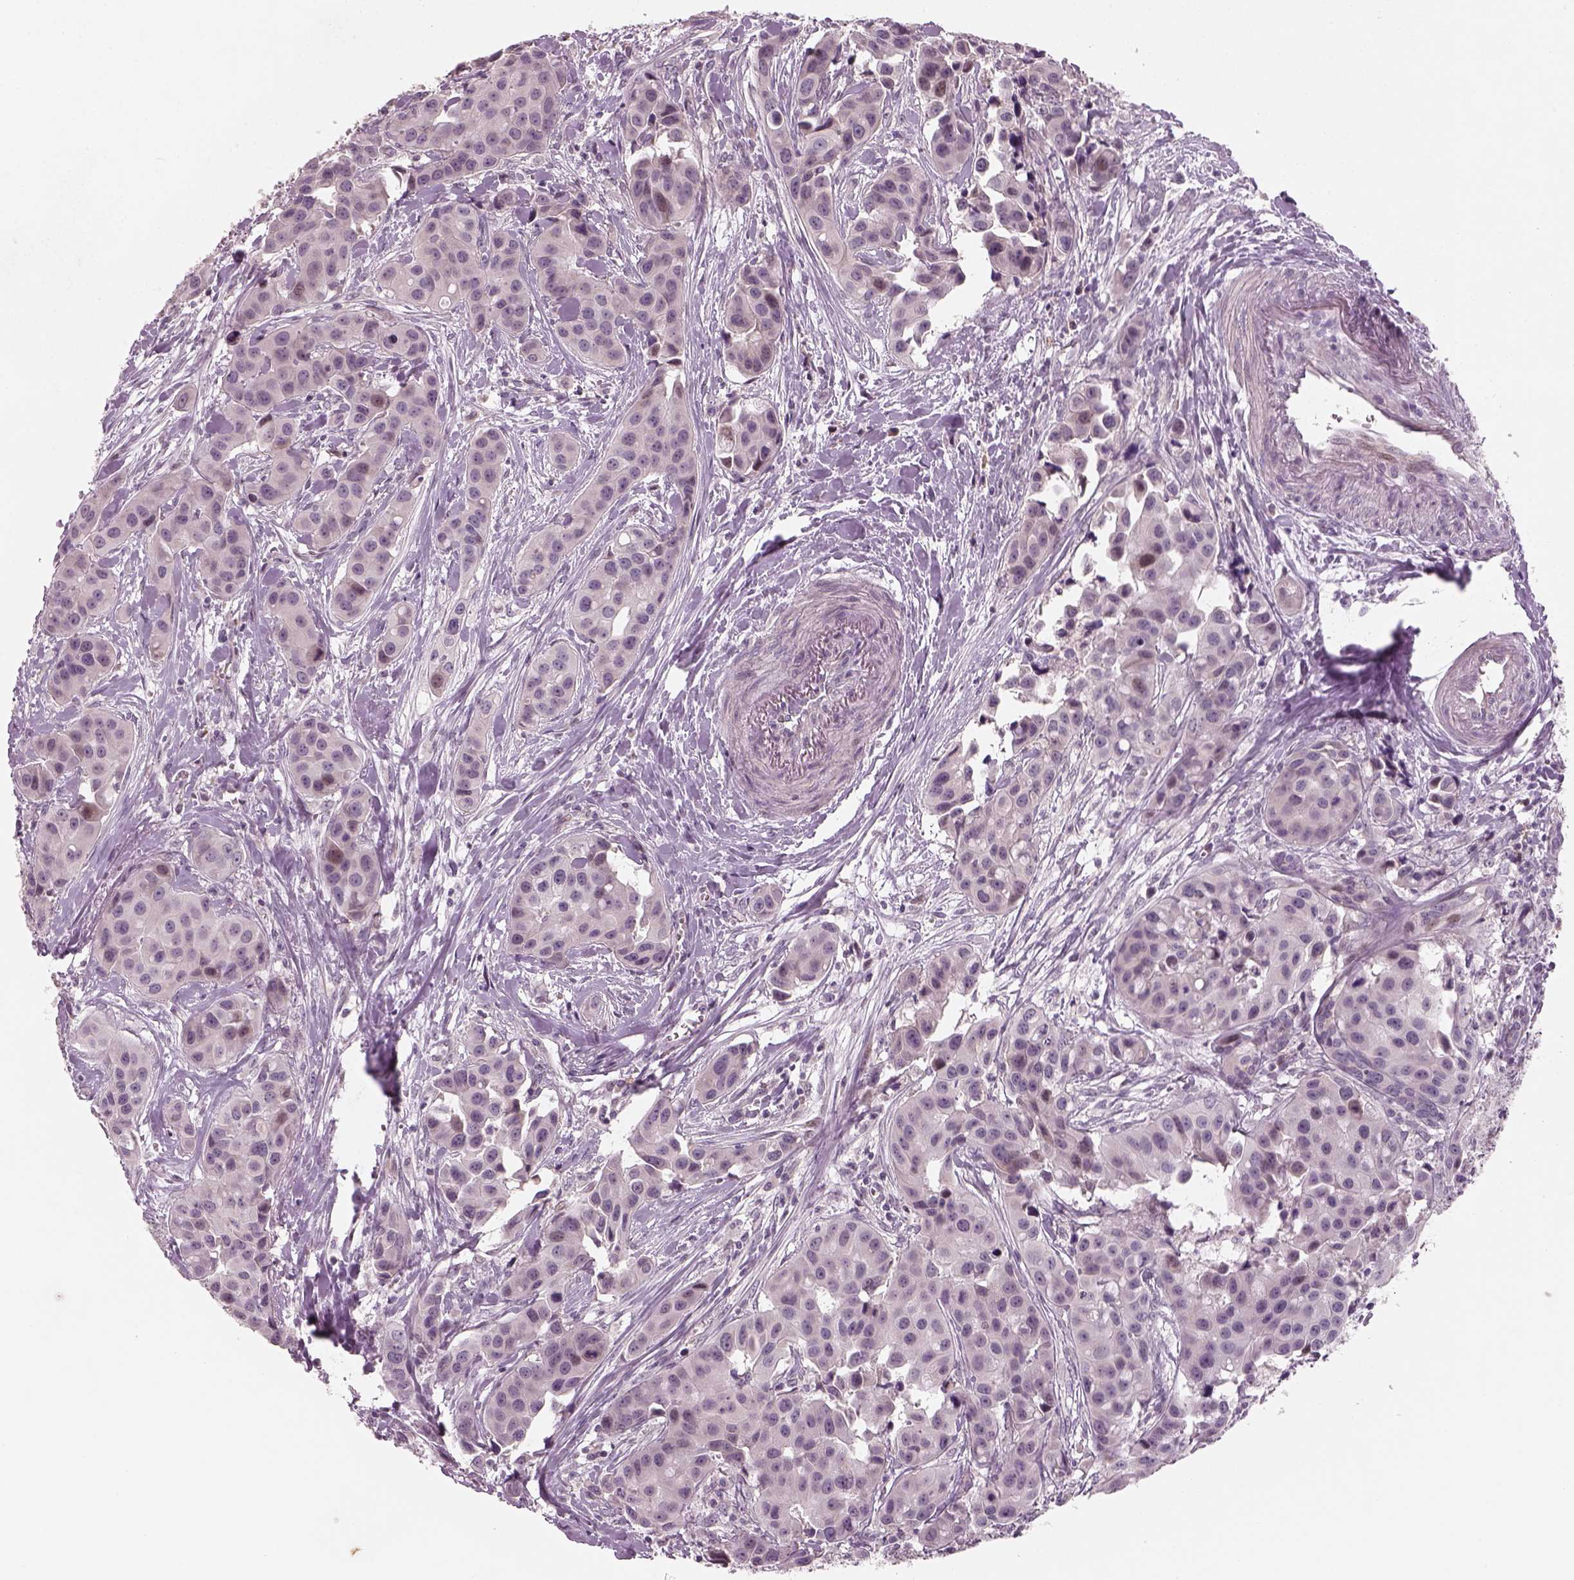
{"staining": {"intensity": "weak", "quantity": "<25%", "location": "nuclear"}, "tissue": "head and neck cancer", "cell_type": "Tumor cells", "image_type": "cancer", "snomed": [{"axis": "morphology", "description": "Adenocarcinoma, NOS"}, {"axis": "topography", "description": "Head-Neck"}], "caption": "Immunohistochemical staining of human head and neck adenocarcinoma reveals no significant expression in tumor cells. (DAB IHC, high magnification).", "gene": "PENK", "patient": {"sex": "male", "age": 76}}